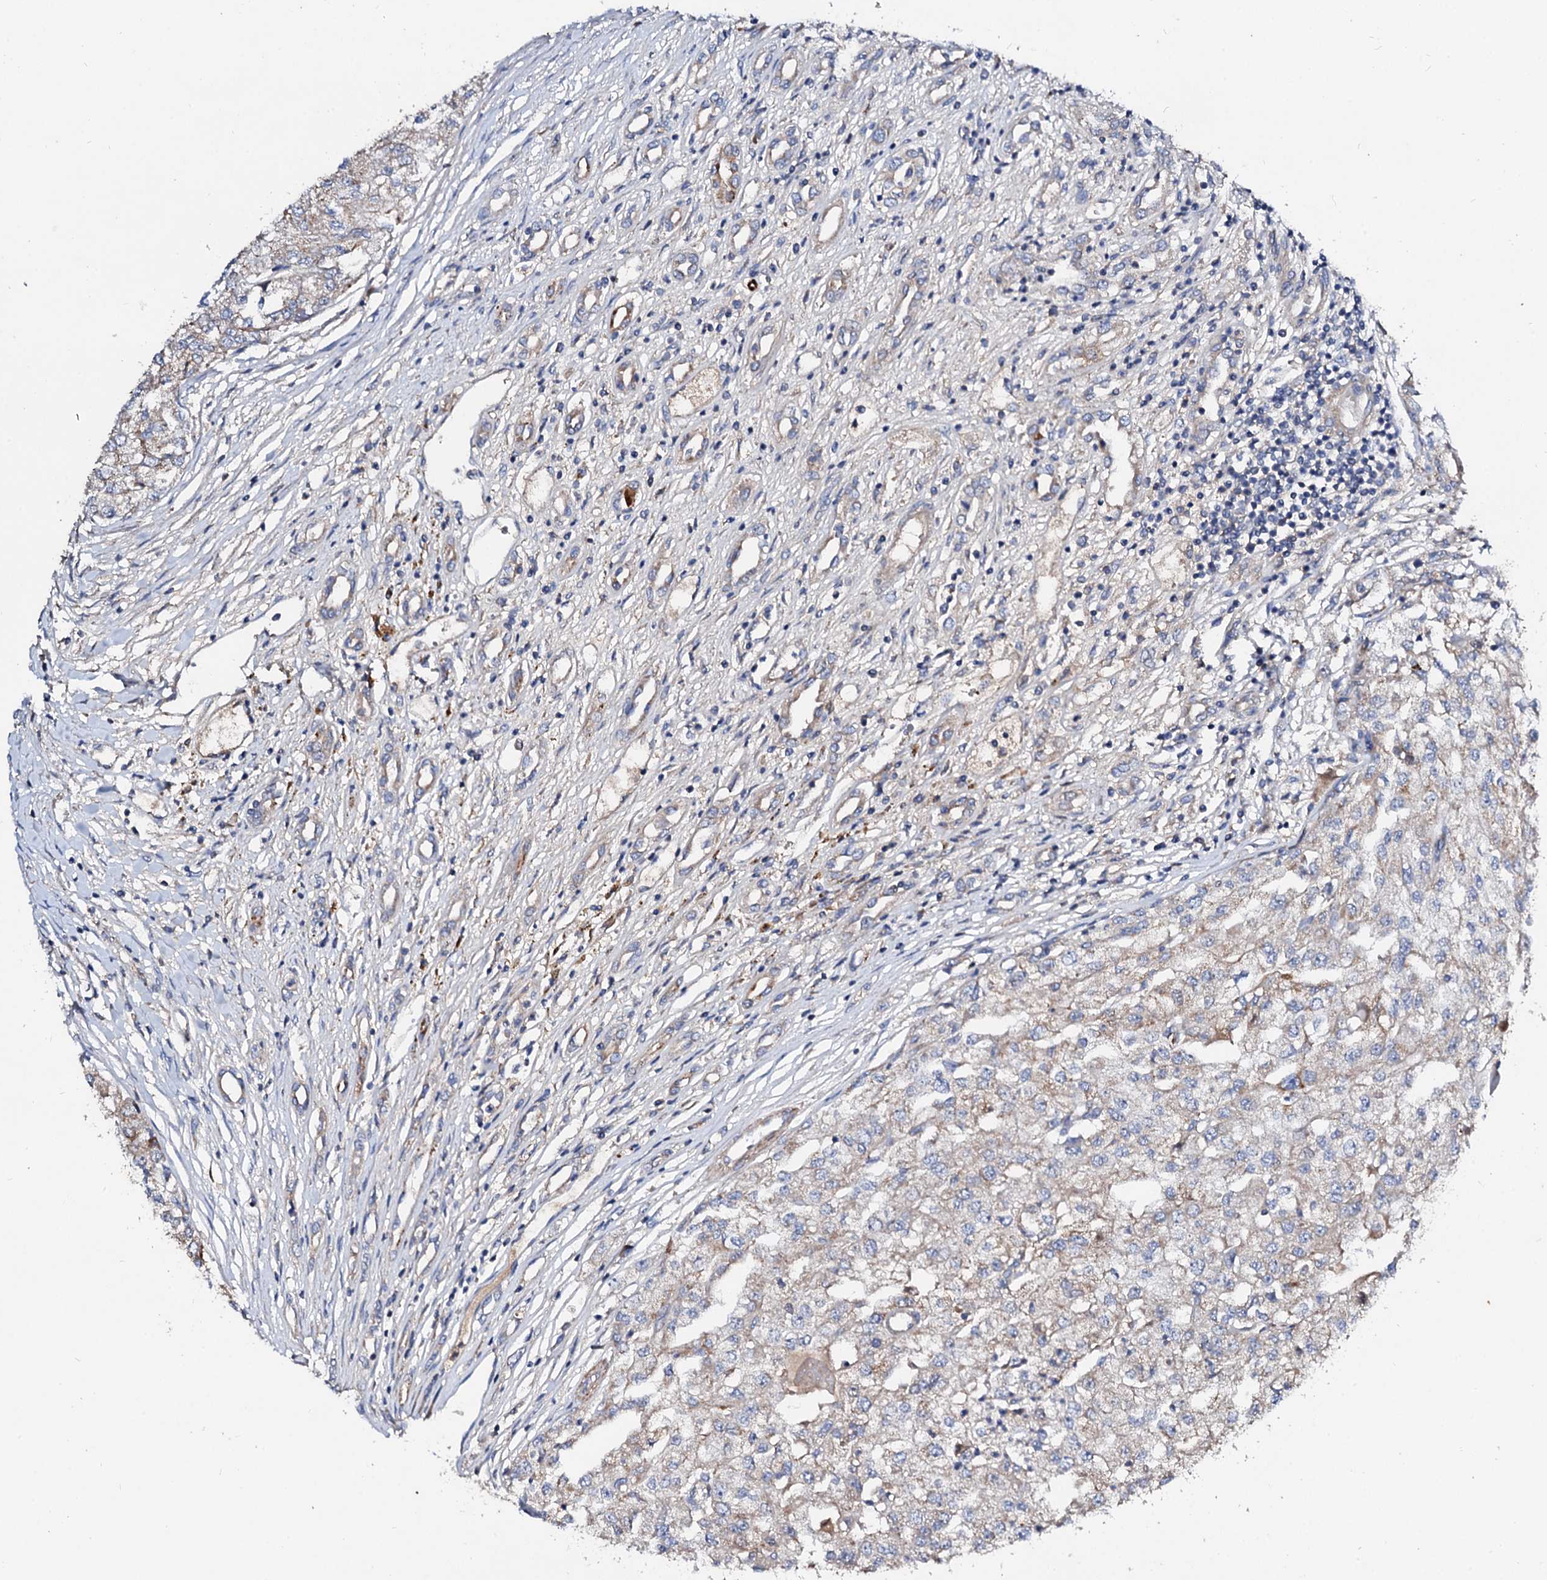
{"staining": {"intensity": "weak", "quantity": "25%-75%", "location": "cytoplasmic/membranous"}, "tissue": "renal cancer", "cell_type": "Tumor cells", "image_type": "cancer", "snomed": [{"axis": "morphology", "description": "Adenocarcinoma, NOS"}, {"axis": "topography", "description": "Kidney"}], "caption": "Renal adenocarcinoma stained with IHC shows weak cytoplasmic/membranous positivity in about 25%-75% of tumor cells. (DAB (3,3'-diaminobenzidine) IHC, brown staining for protein, blue staining for nuclei).", "gene": "FIBIN", "patient": {"sex": "female", "age": 54}}